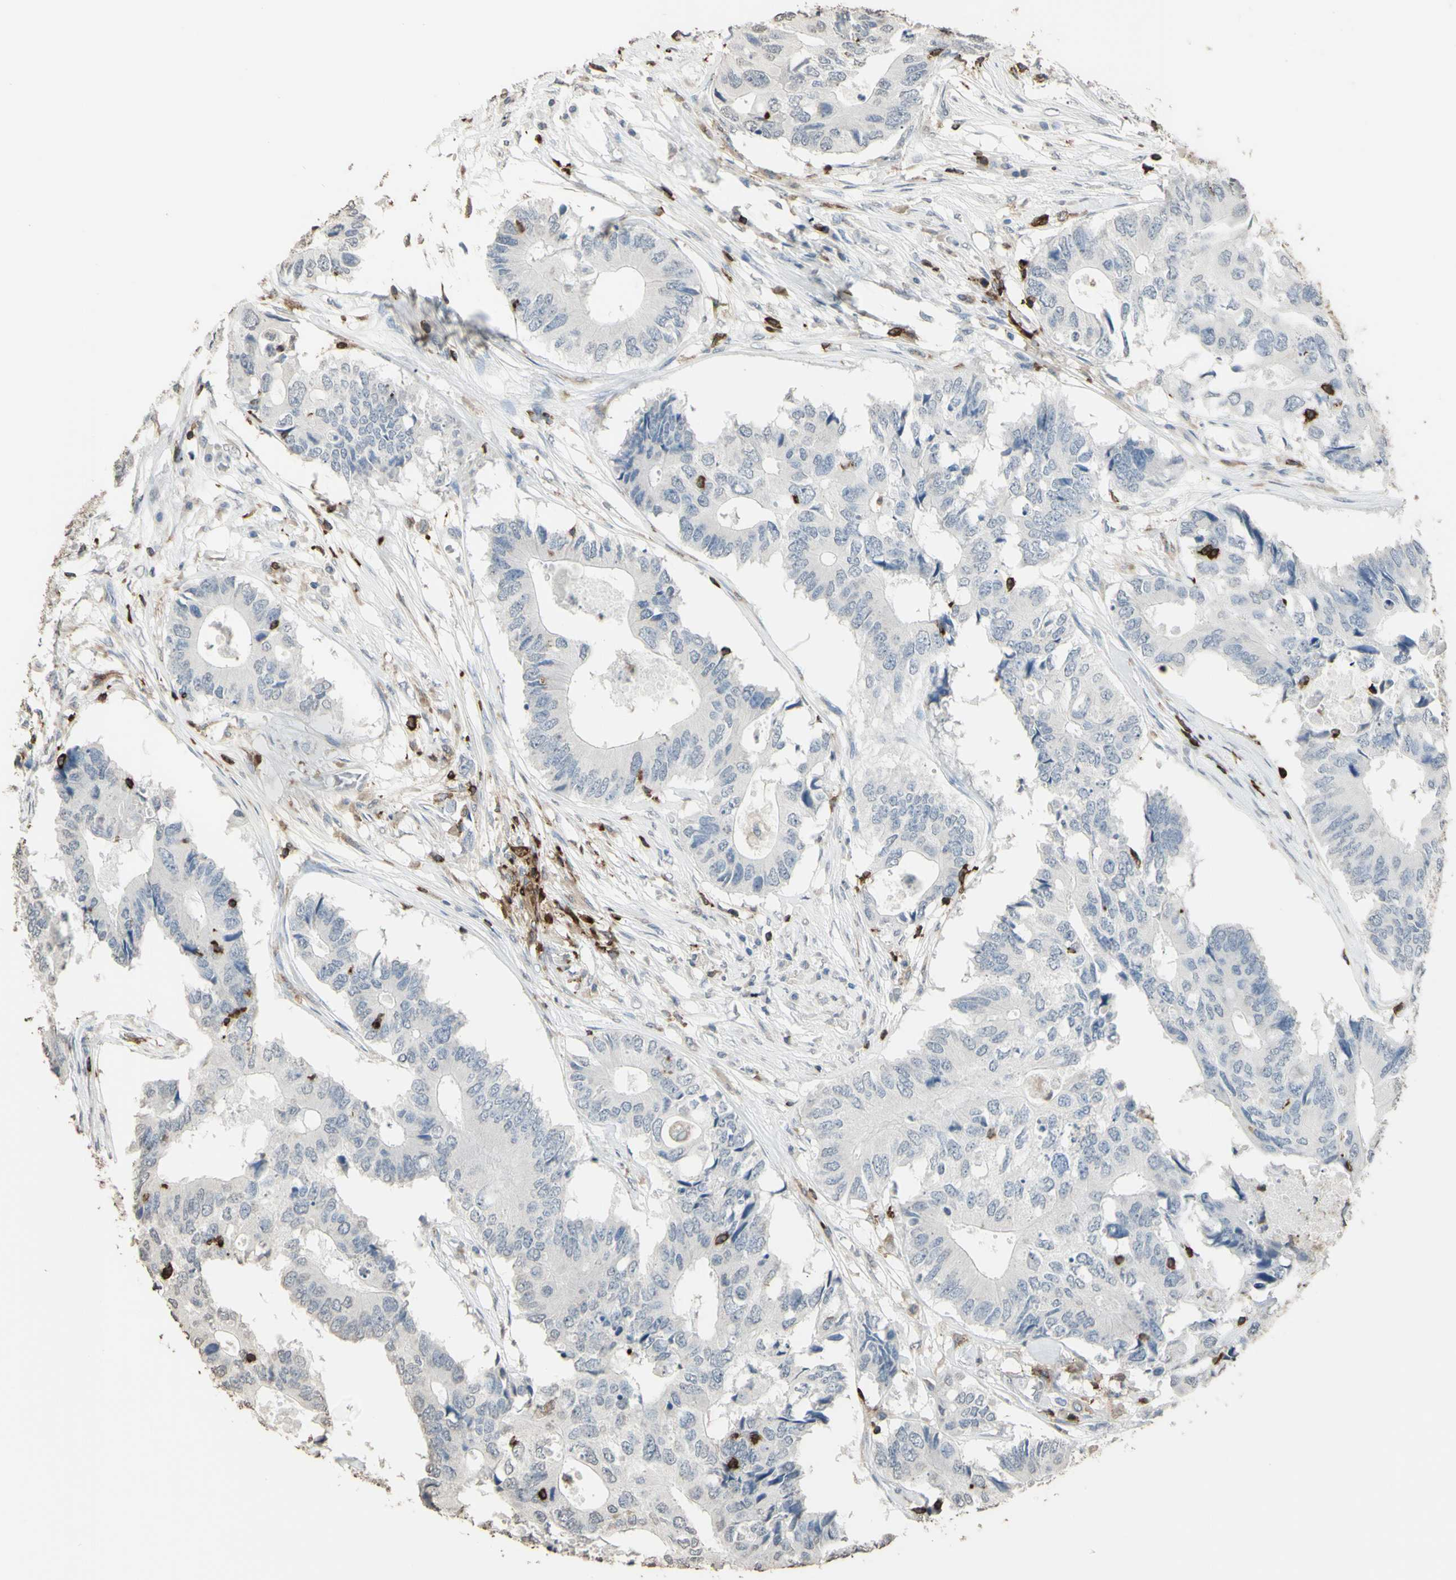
{"staining": {"intensity": "negative", "quantity": "none", "location": "none"}, "tissue": "colorectal cancer", "cell_type": "Tumor cells", "image_type": "cancer", "snomed": [{"axis": "morphology", "description": "Adenocarcinoma, NOS"}, {"axis": "topography", "description": "Colon"}], "caption": "Immunohistochemistry micrograph of human colorectal adenocarcinoma stained for a protein (brown), which shows no expression in tumor cells.", "gene": "PSTPIP1", "patient": {"sex": "male", "age": 71}}